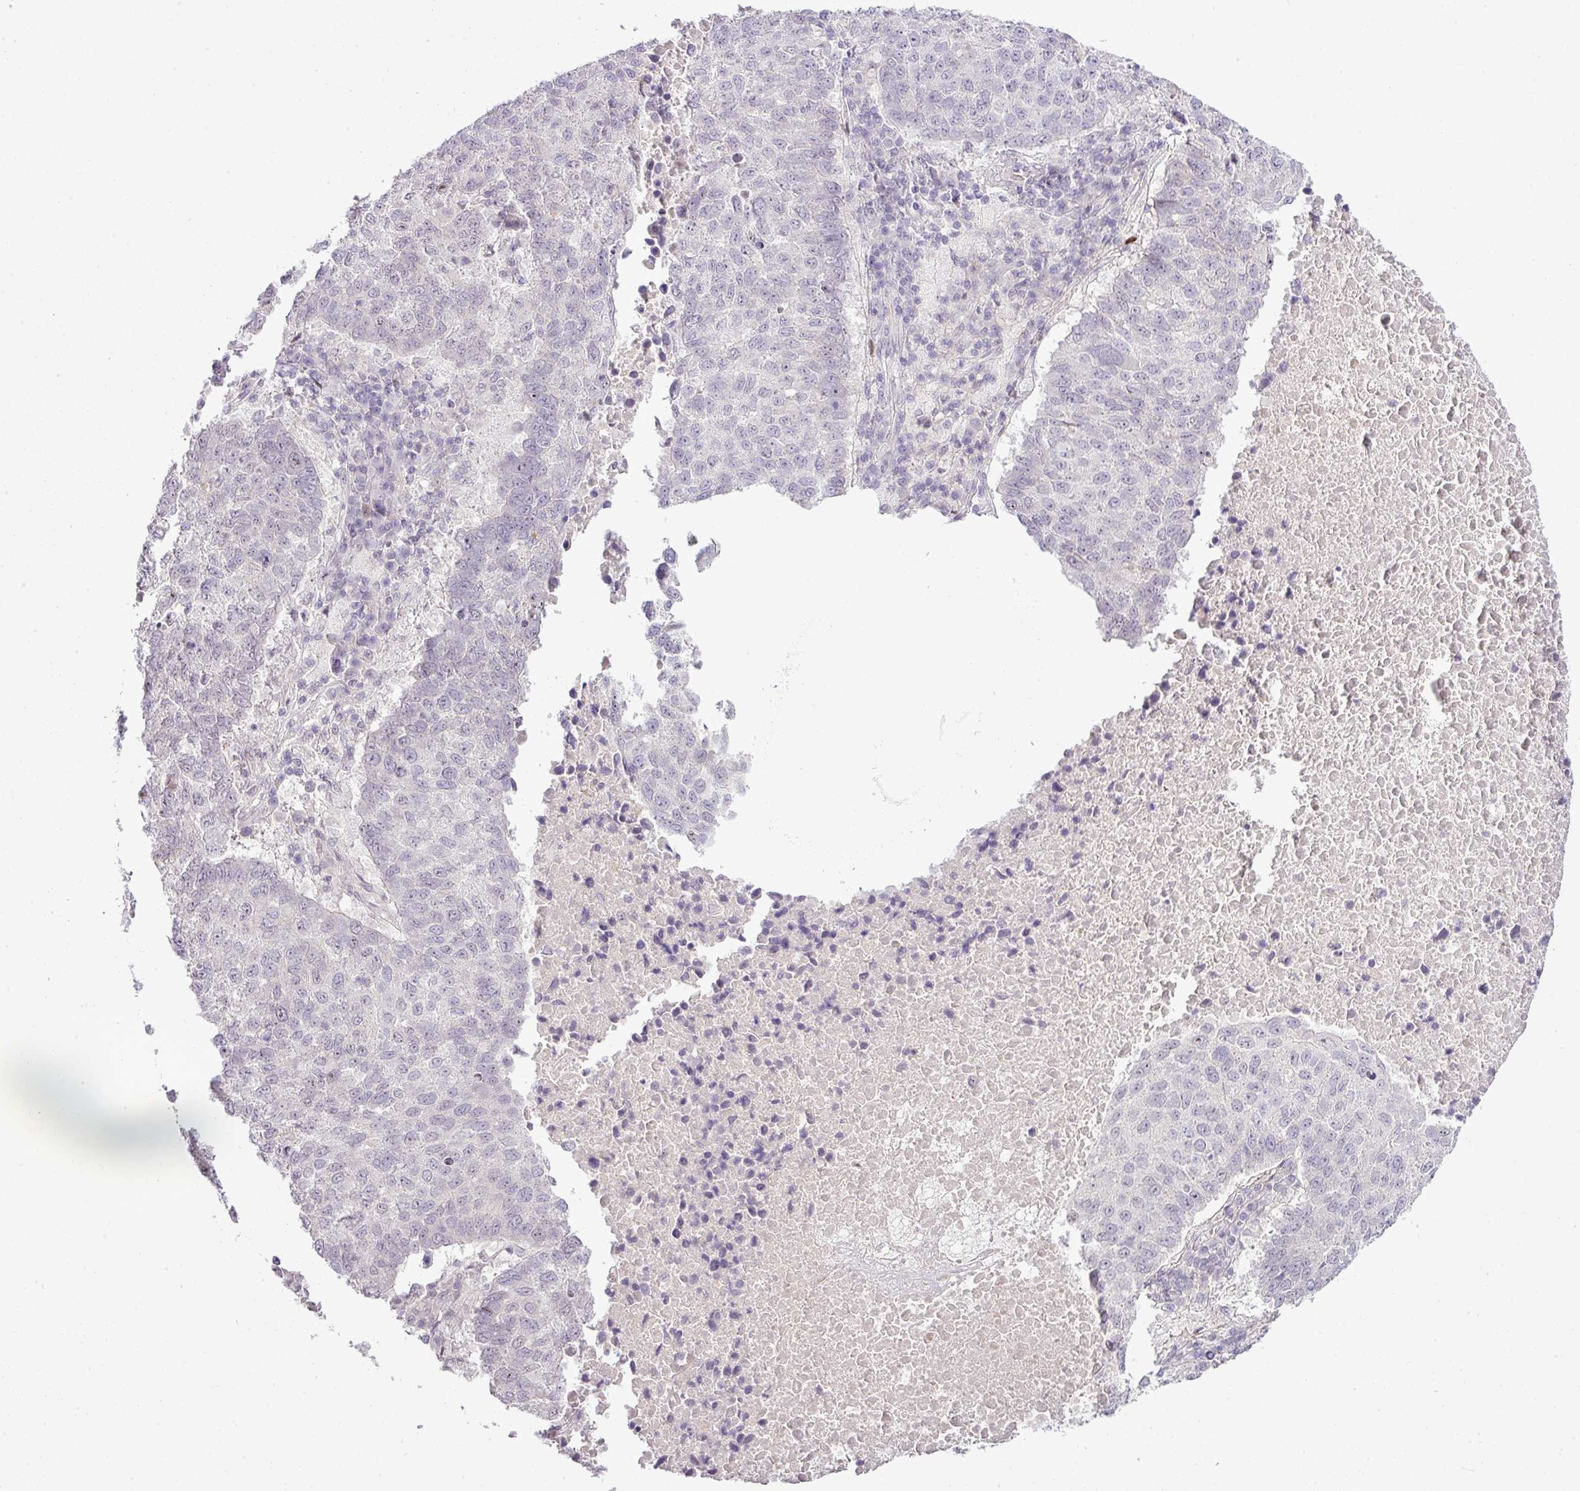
{"staining": {"intensity": "negative", "quantity": "none", "location": "none"}, "tissue": "lung cancer", "cell_type": "Tumor cells", "image_type": "cancer", "snomed": [{"axis": "morphology", "description": "Squamous cell carcinoma, NOS"}, {"axis": "topography", "description": "Lung"}], "caption": "Tumor cells show no significant expression in lung cancer.", "gene": "ZNF688", "patient": {"sex": "male", "age": 73}}